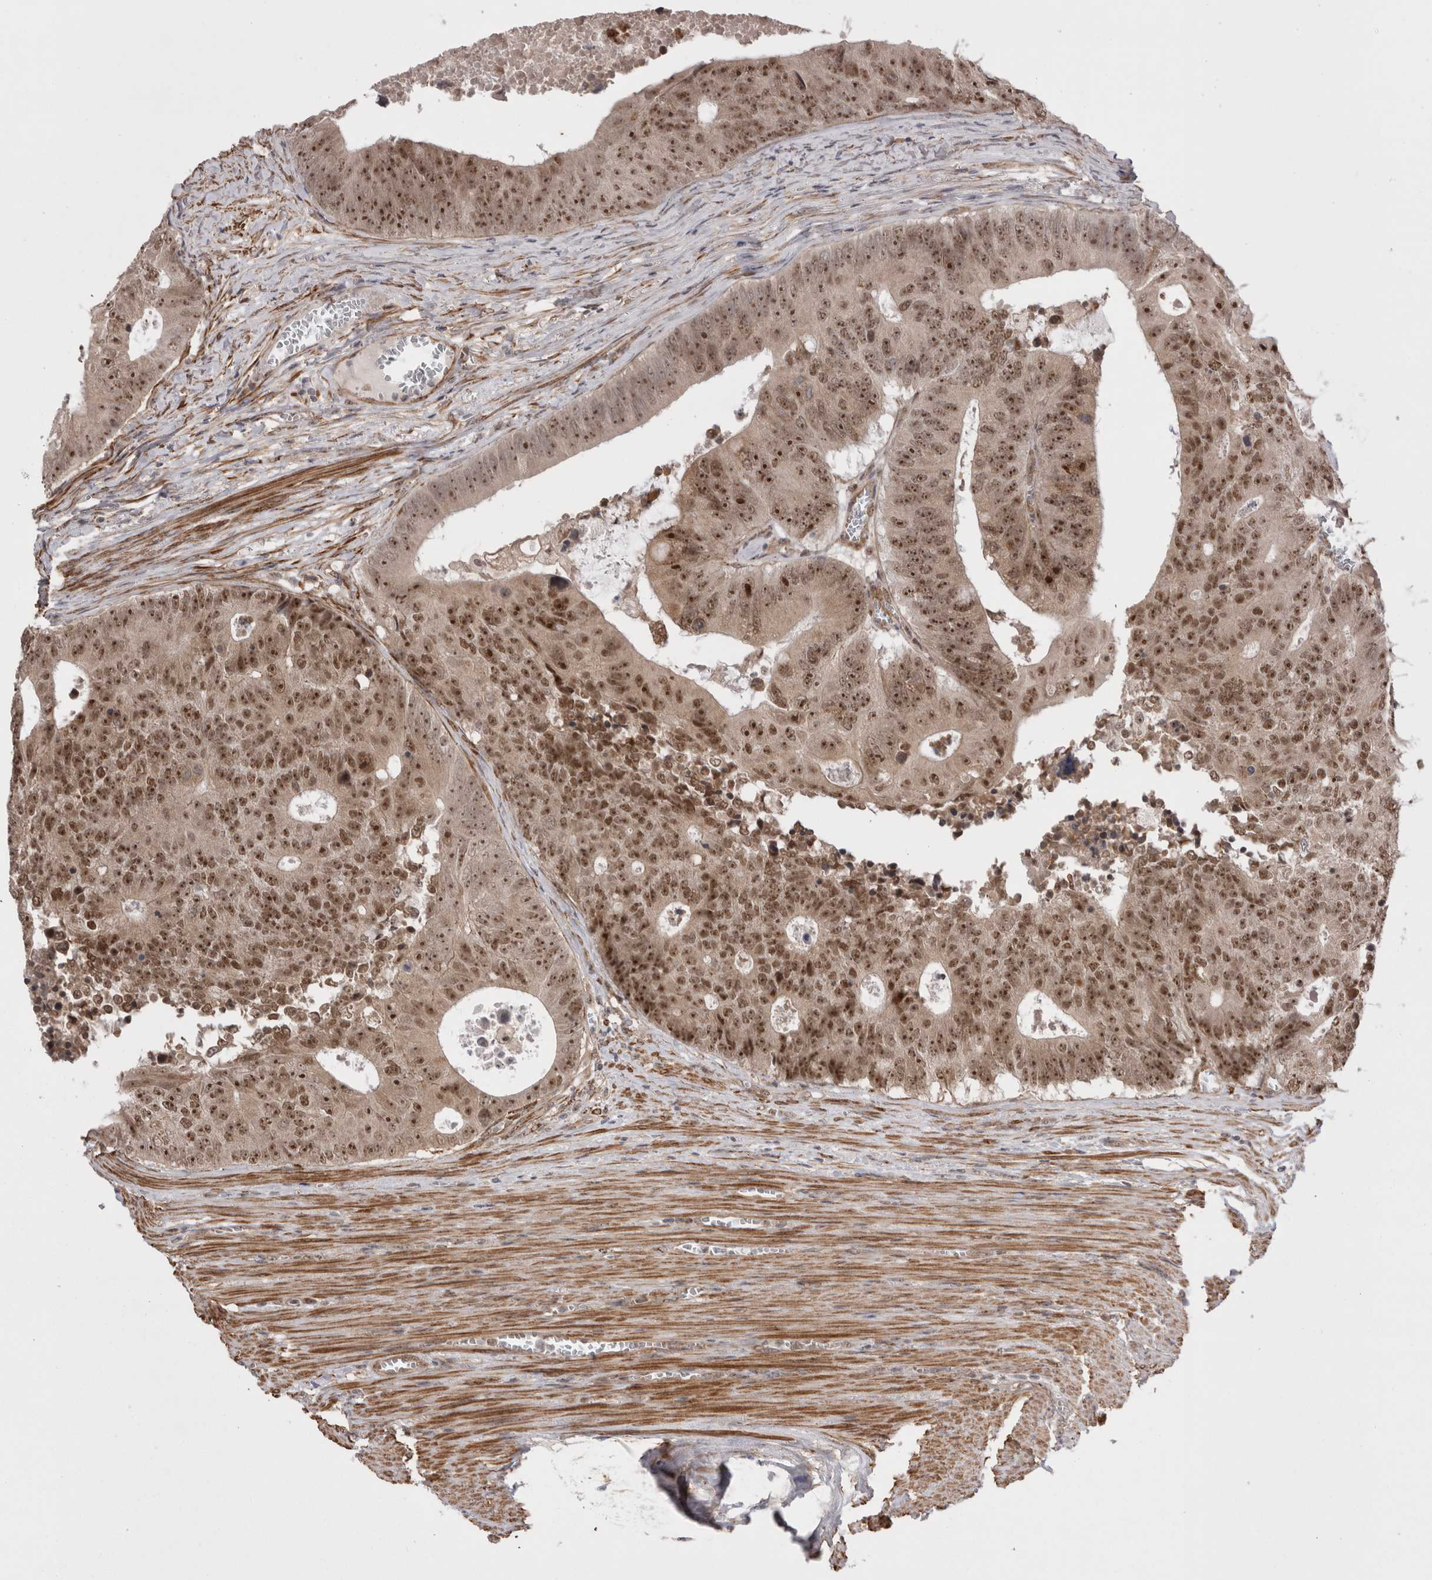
{"staining": {"intensity": "strong", "quantity": ">75%", "location": "nuclear"}, "tissue": "colorectal cancer", "cell_type": "Tumor cells", "image_type": "cancer", "snomed": [{"axis": "morphology", "description": "Adenocarcinoma, NOS"}, {"axis": "topography", "description": "Colon"}], "caption": "Protein staining shows strong nuclear positivity in approximately >75% of tumor cells in colorectal cancer. Using DAB (3,3'-diaminobenzidine) (brown) and hematoxylin (blue) stains, captured at high magnification using brightfield microscopy.", "gene": "EXOSC4", "patient": {"sex": "male", "age": 87}}